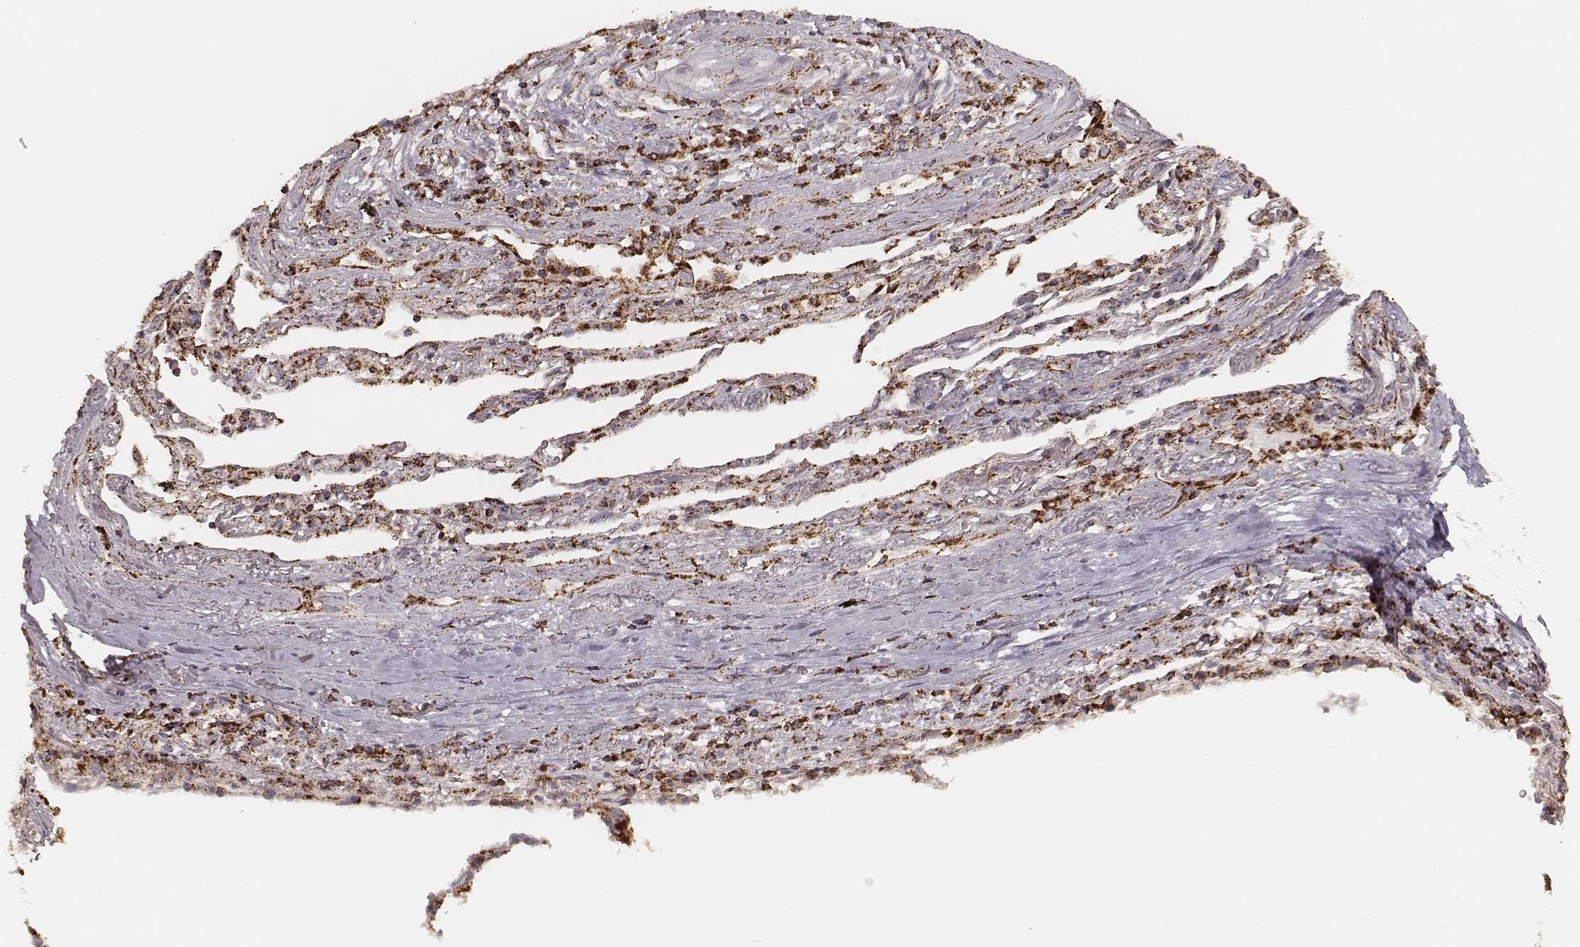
{"staining": {"intensity": "strong", "quantity": ">75%", "location": "cytoplasmic/membranous"}, "tissue": "lung cancer", "cell_type": "Tumor cells", "image_type": "cancer", "snomed": [{"axis": "morphology", "description": "Squamous cell carcinoma, NOS"}, {"axis": "topography", "description": "Lung"}], "caption": "The image demonstrates a brown stain indicating the presence of a protein in the cytoplasmic/membranous of tumor cells in lung cancer.", "gene": "CS", "patient": {"sex": "male", "age": 73}}